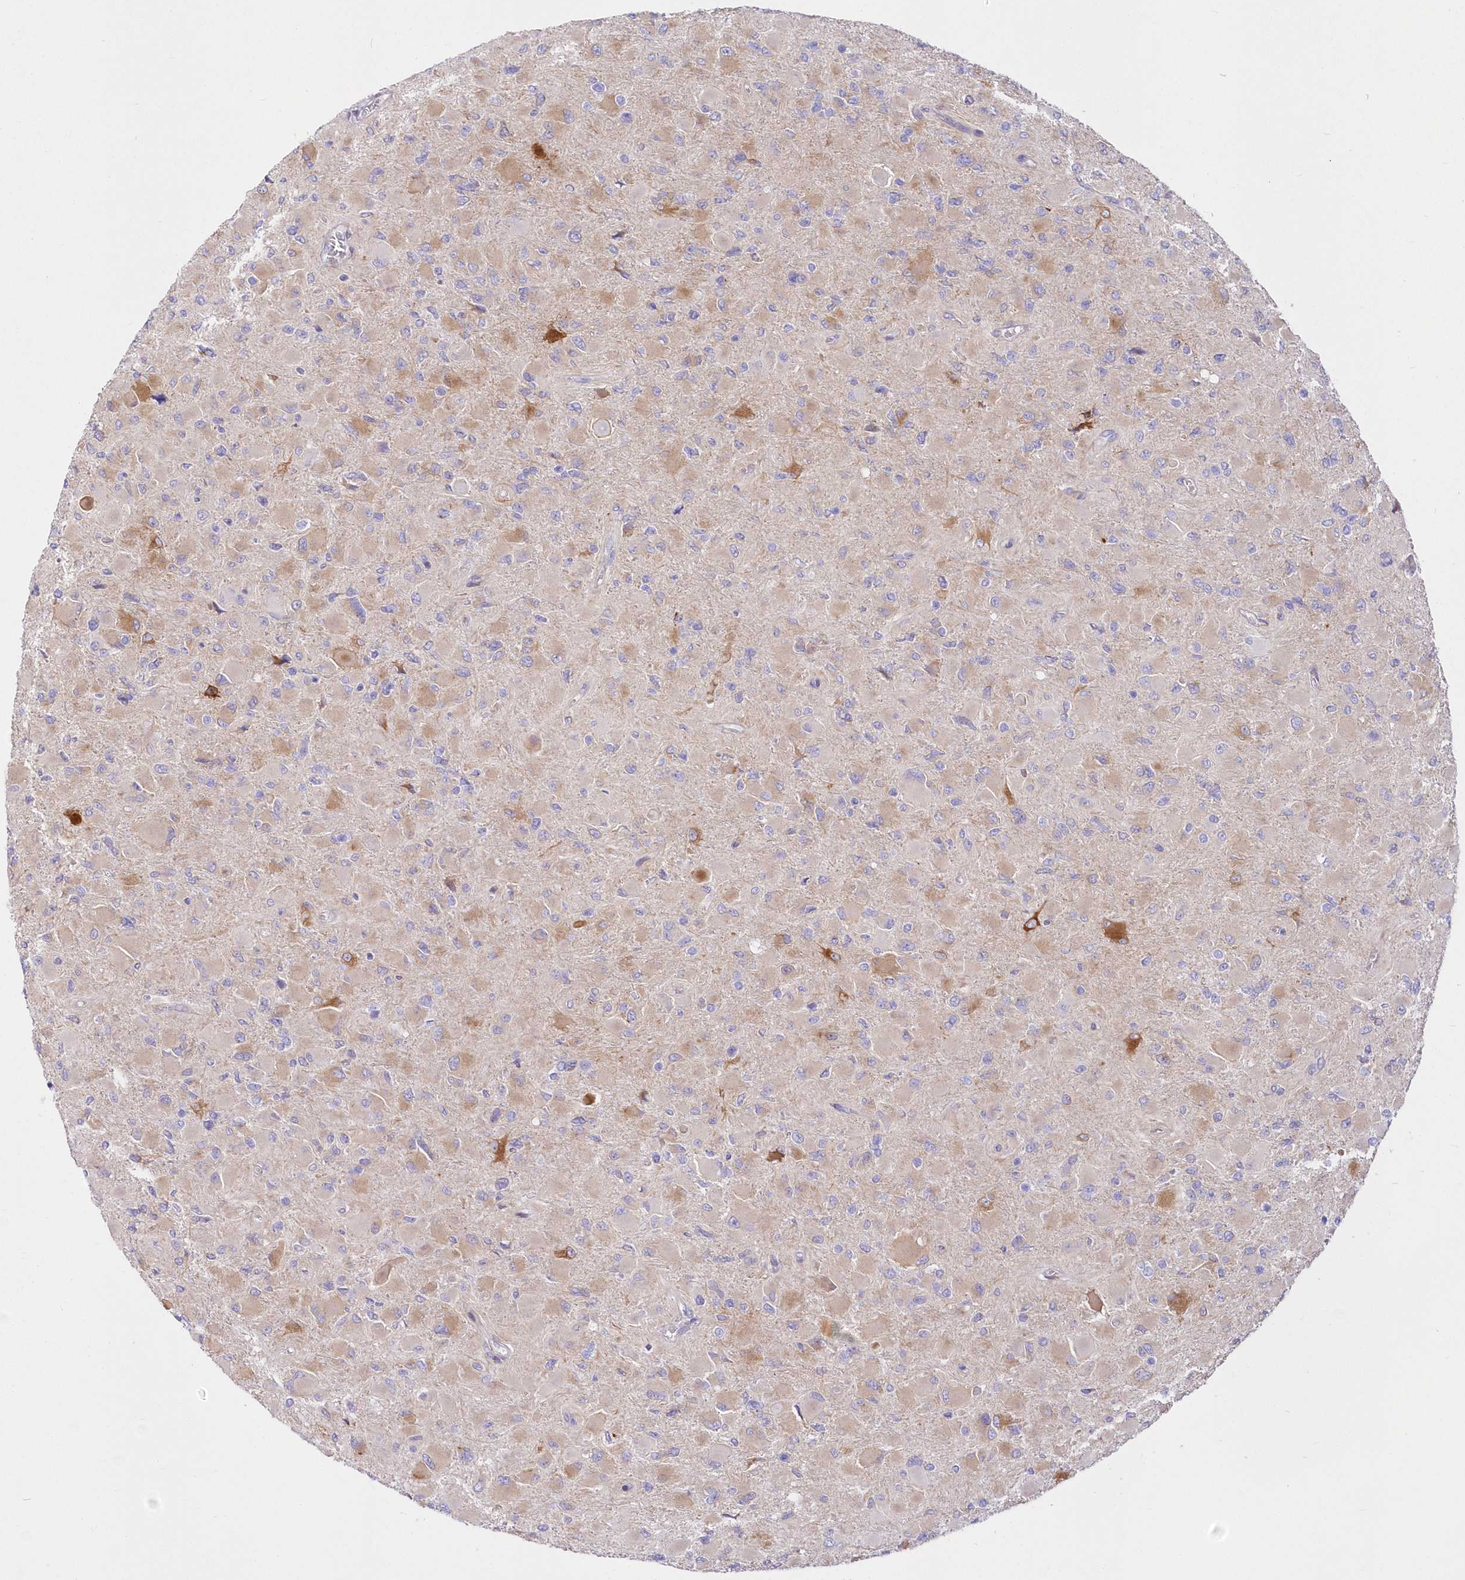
{"staining": {"intensity": "negative", "quantity": "none", "location": "none"}, "tissue": "glioma", "cell_type": "Tumor cells", "image_type": "cancer", "snomed": [{"axis": "morphology", "description": "Glioma, malignant, High grade"}, {"axis": "topography", "description": "Cerebral cortex"}], "caption": "The image displays no staining of tumor cells in glioma.", "gene": "YTHDC2", "patient": {"sex": "female", "age": 36}}